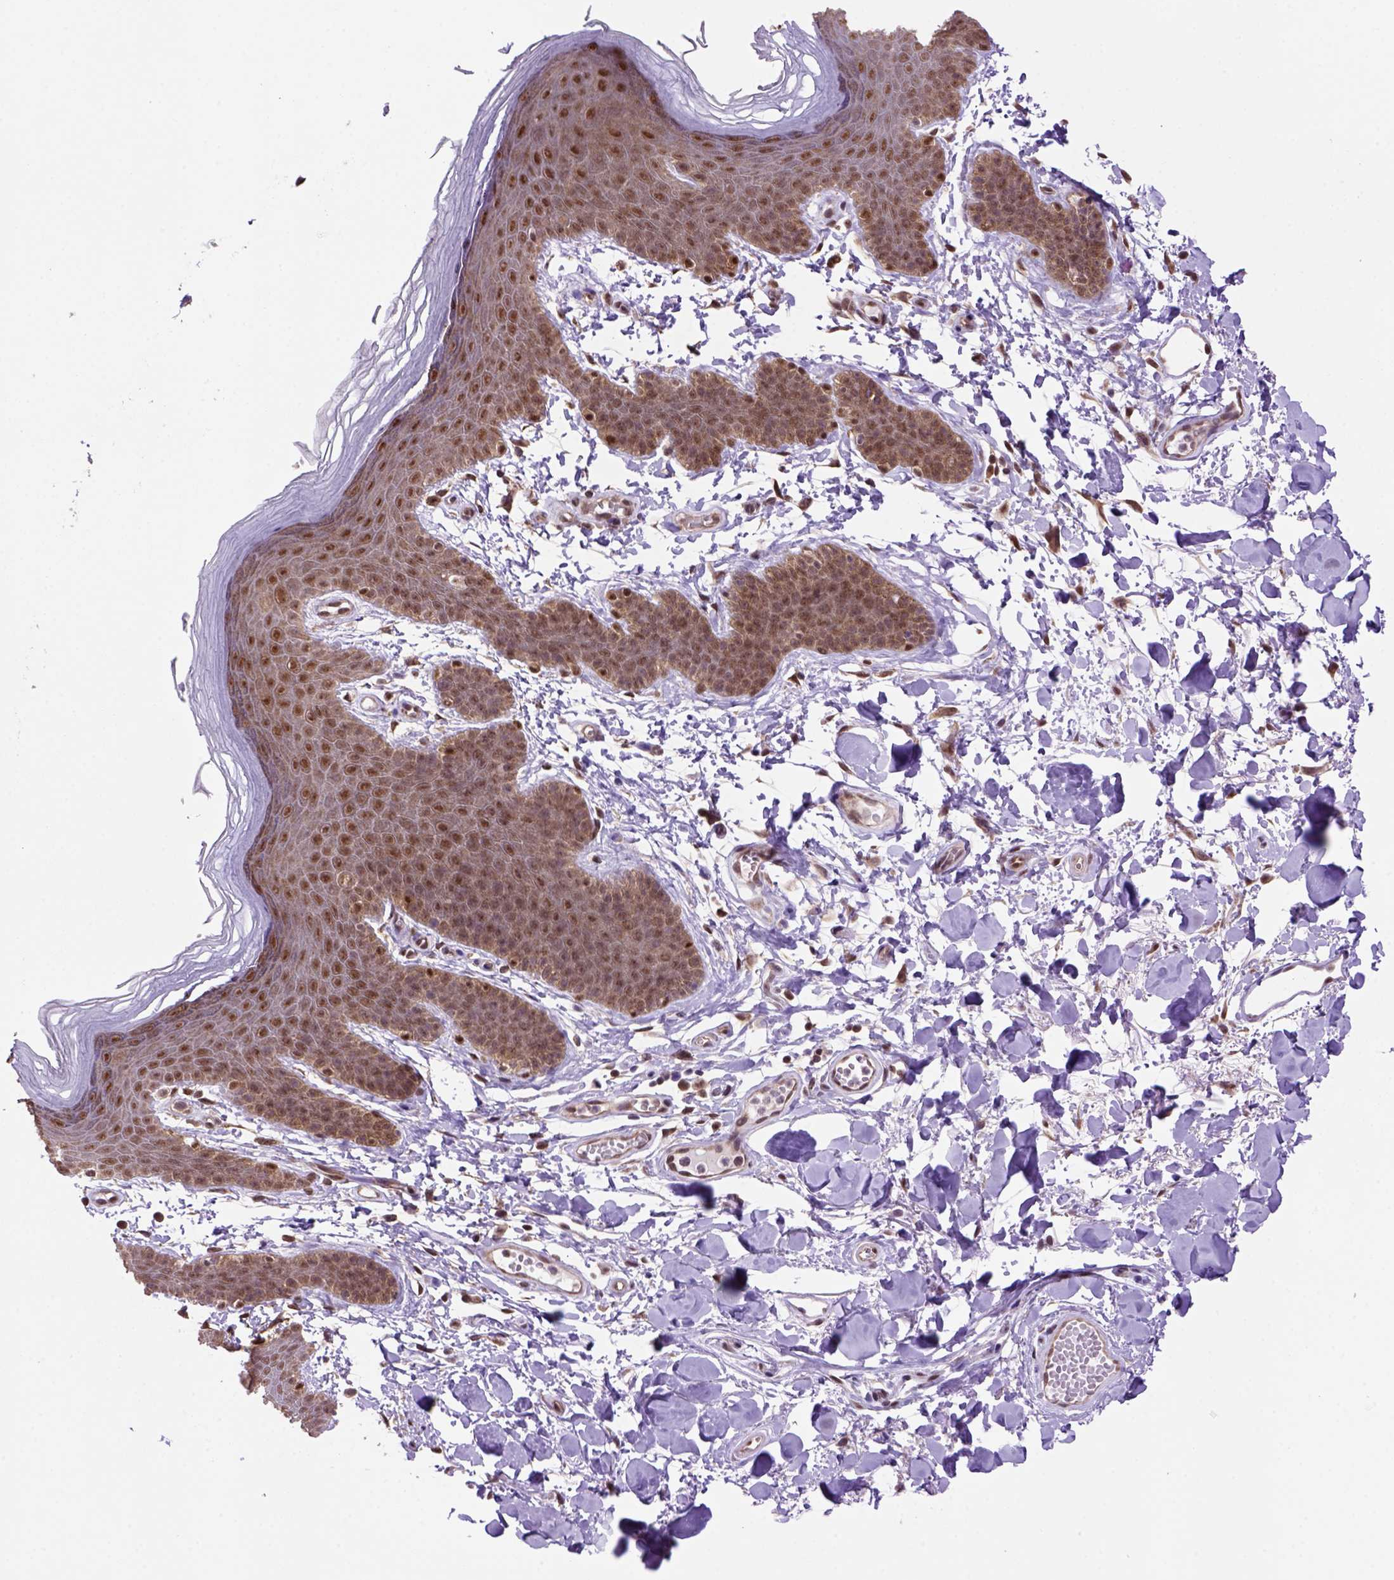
{"staining": {"intensity": "strong", "quantity": ">75%", "location": "cytoplasmic/membranous,nuclear"}, "tissue": "skin", "cell_type": "Epidermal cells", "image_type": "normal", "snomed": [{"axis": "morphology", "description": "Normal tissue, NOS"}, {"axis": "topography", "description": "Anal"}], "caption": "Immunohistochemical staining of benign human skin reveals high levels of strong cytoplasmic/membranous,nuclear staining in about >75% of epidermal cells.", "gene": "PSMC2", "patient": {"sex": "male", "age": 53}}